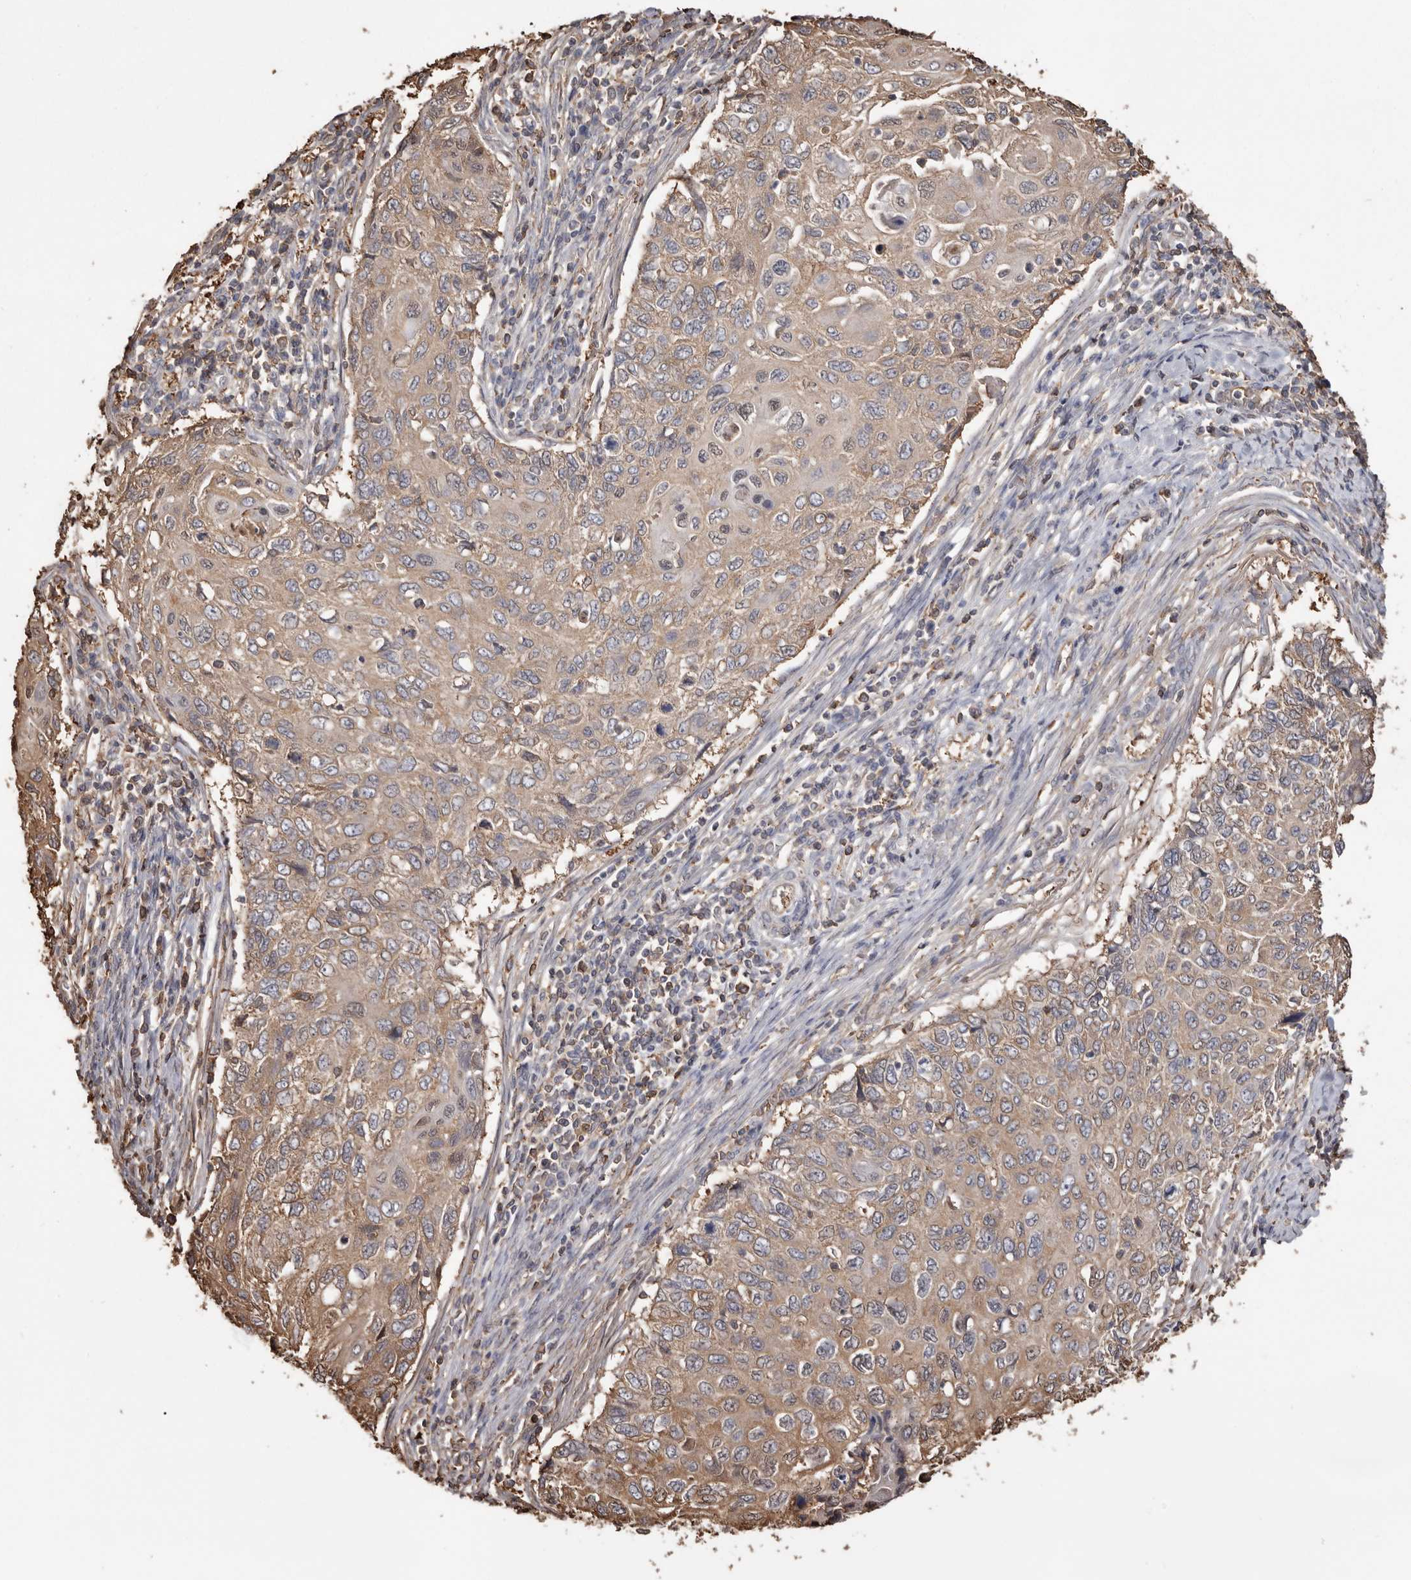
{"staining": {"intensity": "moderate", "quantity": "25%-75%", "location": "cytoplasmic/membranous"}, "tissue": "cervical cancer", "cell_type": "Tumor cells", "image_type": "cancer", "snomed": [{"axis": "morphology", "description": "Squamous cell carcinoma, NOS"}, {"axis": "topography", "description": "Cervix"}], "caption": "Tumor cells reveal moderate cytoplasmic/membranous positivity in approximately 25%-75% of cells in cervical cancer.", "gene": "PKM", "patient": {"sex": "female", "age": 70}}